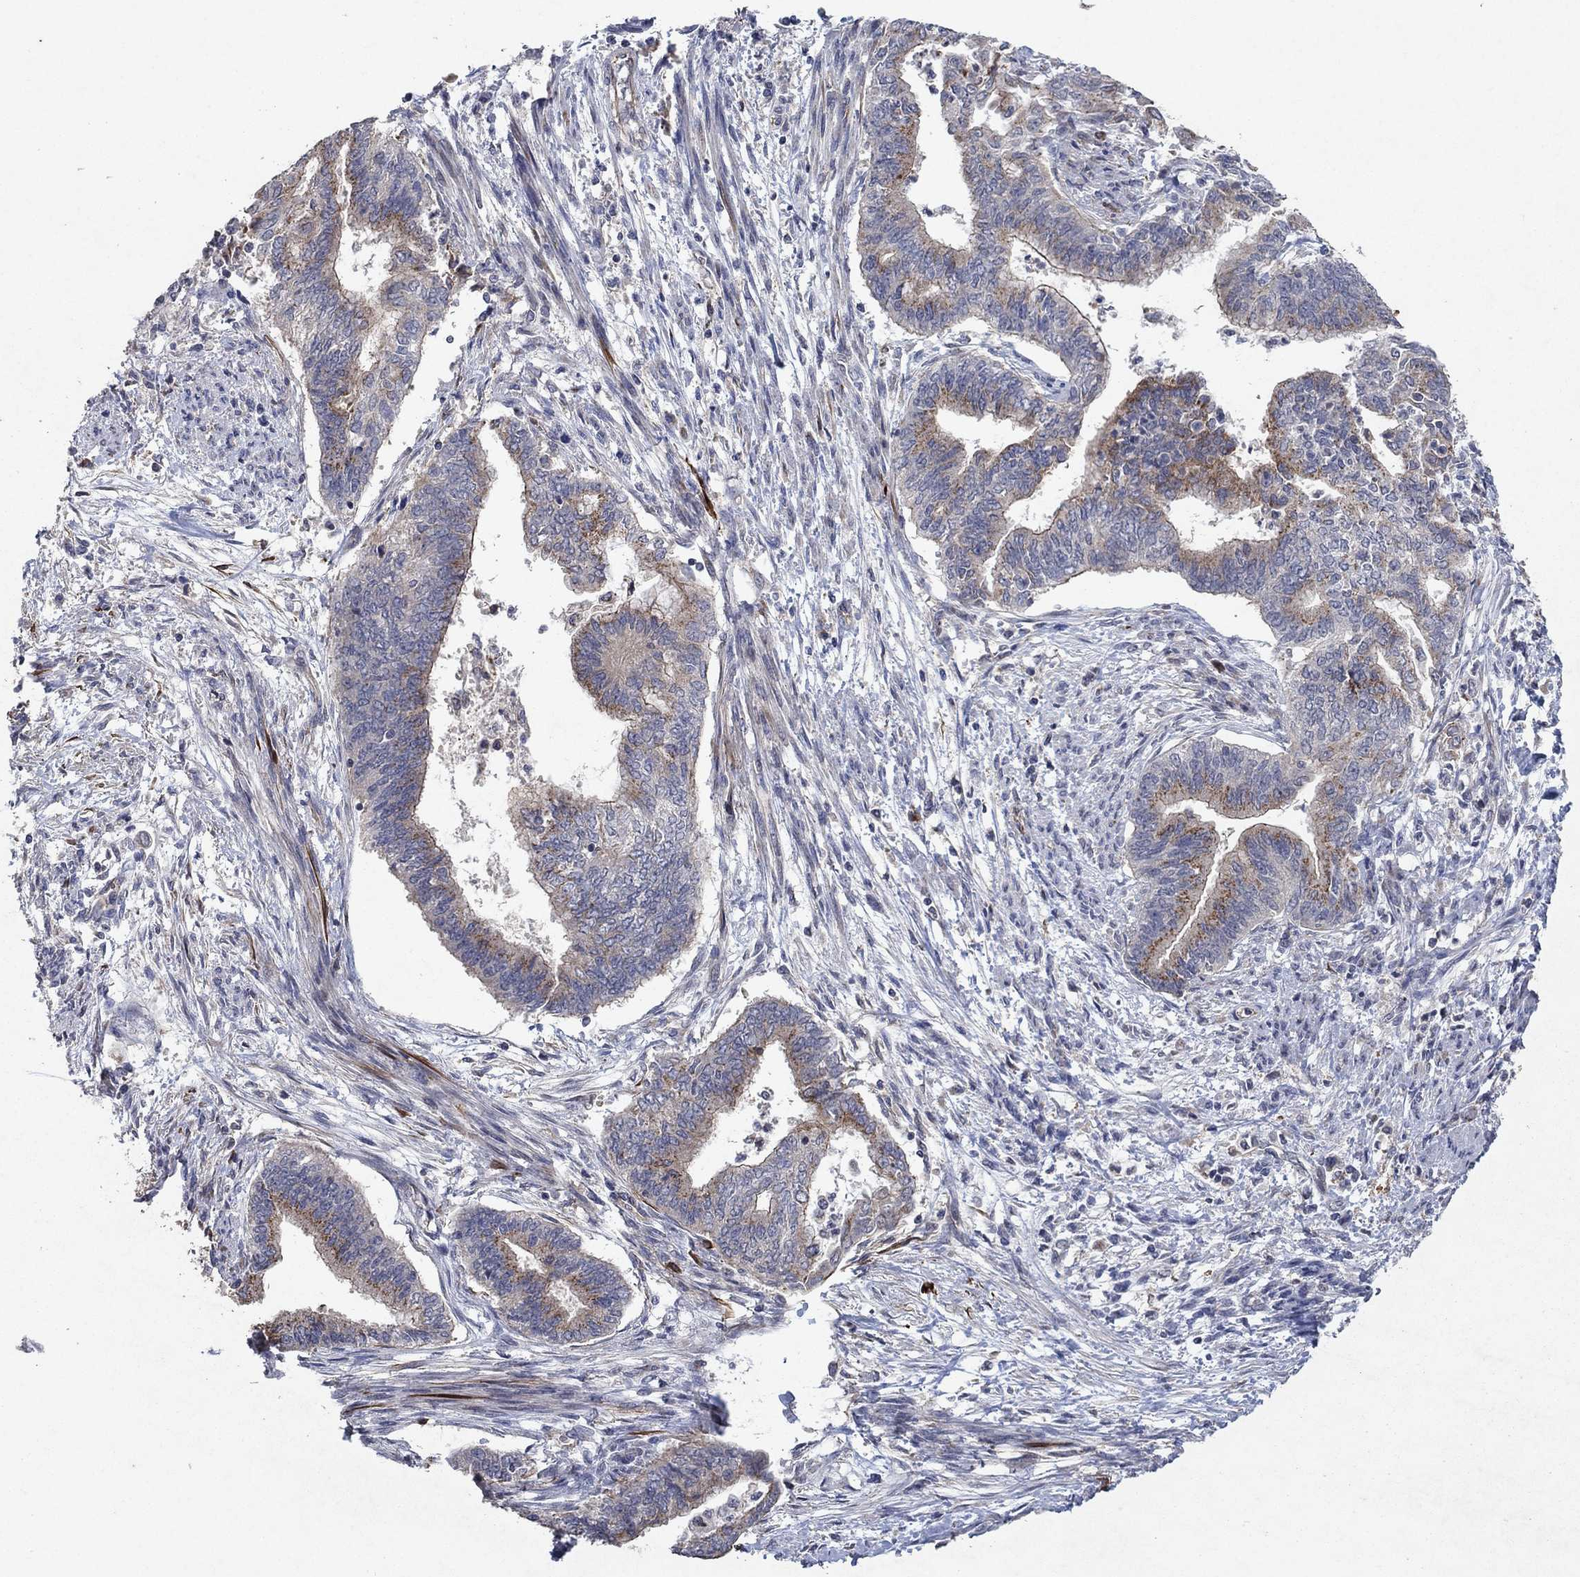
{"staining": {"intensity": "strong", "quantity": "<25%", "location": "cytoplasmic/membranous"}, "tissue": "endometrial cancer", "cell_type": "Tumor cells", "image_type": "cancer", "snomed": [{"axis": "morphology", "description": "Adenocarcinoma, NOS"}, {"axis": "topography", "description": "Endometrium"}], "caption": "Immunohistochemistry of endometrial cancer demonstrates medium levels of strong cytoplasmic/membranous expression in about <25% of tumor cells. (DAB (3,3'-diaminobenzidine) = brown stain, brightfield microscopy at high magnification).", "gene": "FRG1", "patient": {"sex": "female", "age": 65}}